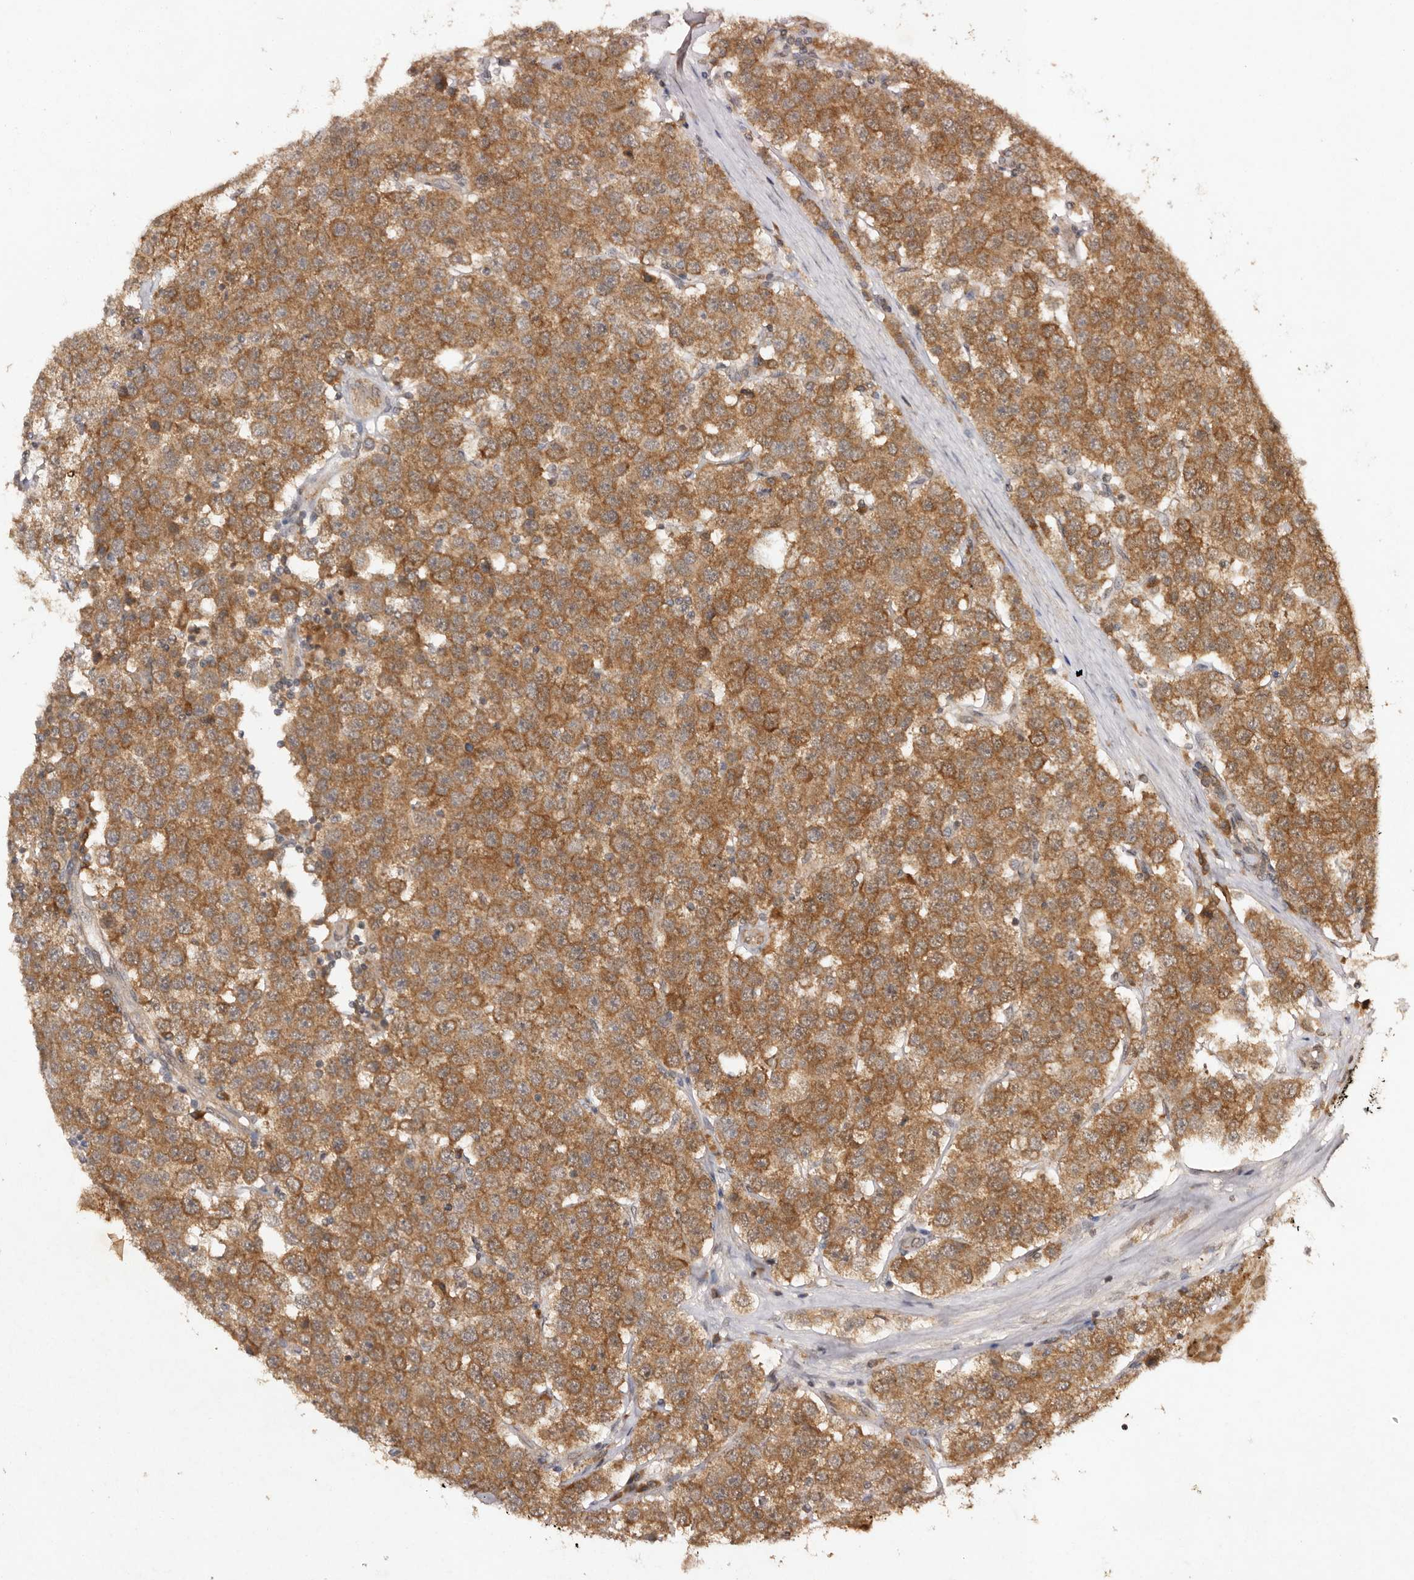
{"staining": {"intensity": "moderate", "quantity": ">75%", "location": "cytoplasmic/membranous"}, "tissue": "testis cancer", "cell_type": "Tumor cells", "image_type": "cancer", "snomed": [{"axis": "morphology", "description": "Seminoma, NOS"}, {"axis": "topography", "description": "Testis"}], "caption": "The immunohistochemical stain labels moderate cytoplasmic/membranous positivity in tumor cells of testis cancer tissue.", "gene": "TARS2", "patient": {"sex": "male", "age": 28}}